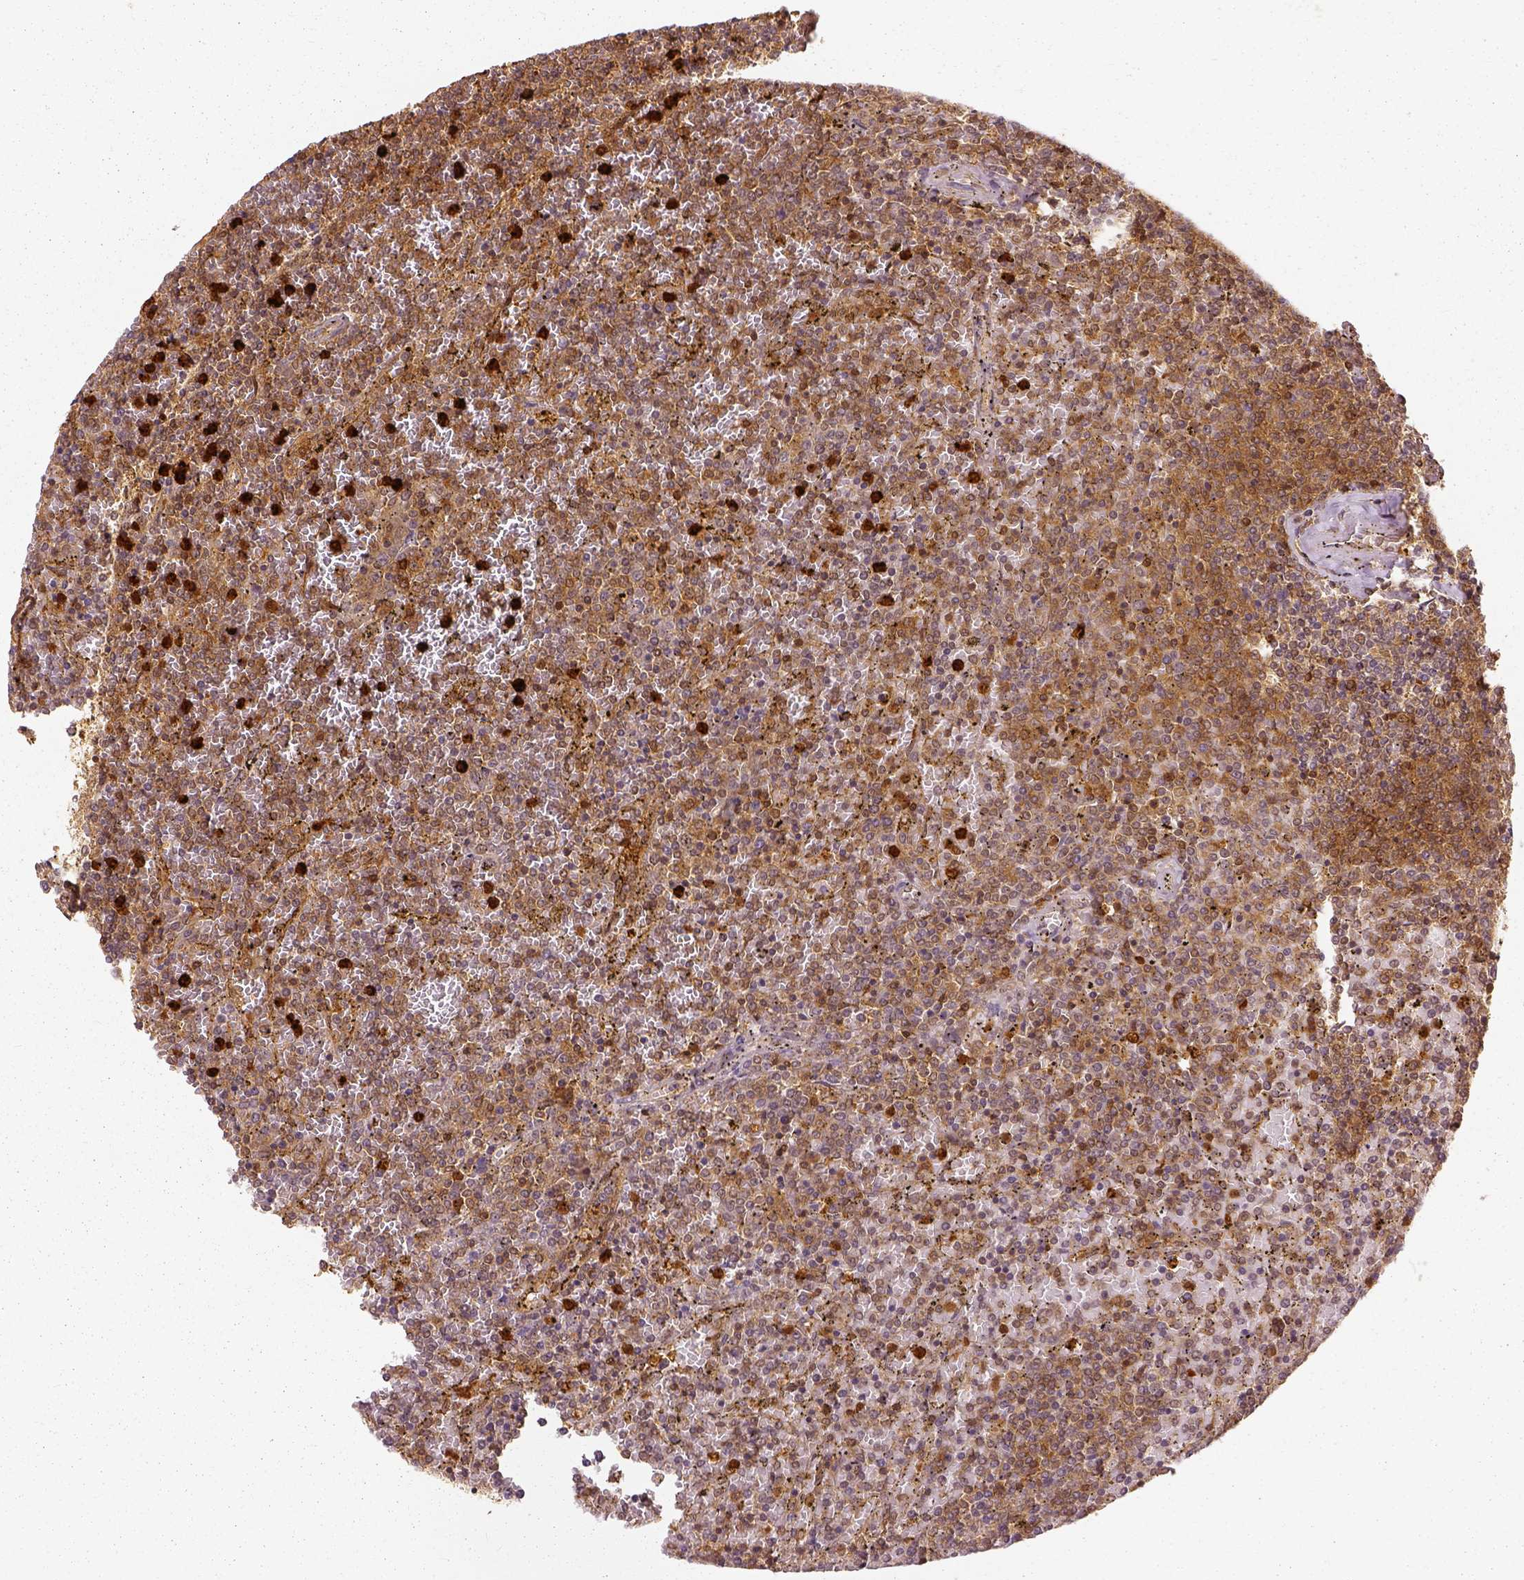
{"staining": {"intensity": "moderate", "quantity": ">75%", "location": "cytoplasmic/membranous"}, "tissue": "lymphoma", "cell_type": "Tumor cells", "image_type": "cancer", "snomed": [{"axis": "morphology", "description": "Malignant lymphoma, non-Hodgkin's type, Low grade"}, {"axis": "topography", "description": "Spleen"}], "caption": "Immunohistochemistry (IHC) of human lymphoma shows medium levels of moderate cytoplasmic/membranous positivity in about >75% of tumor cells.", "gene": "GPI", "patient": {"sex": "female", "age": 77}}